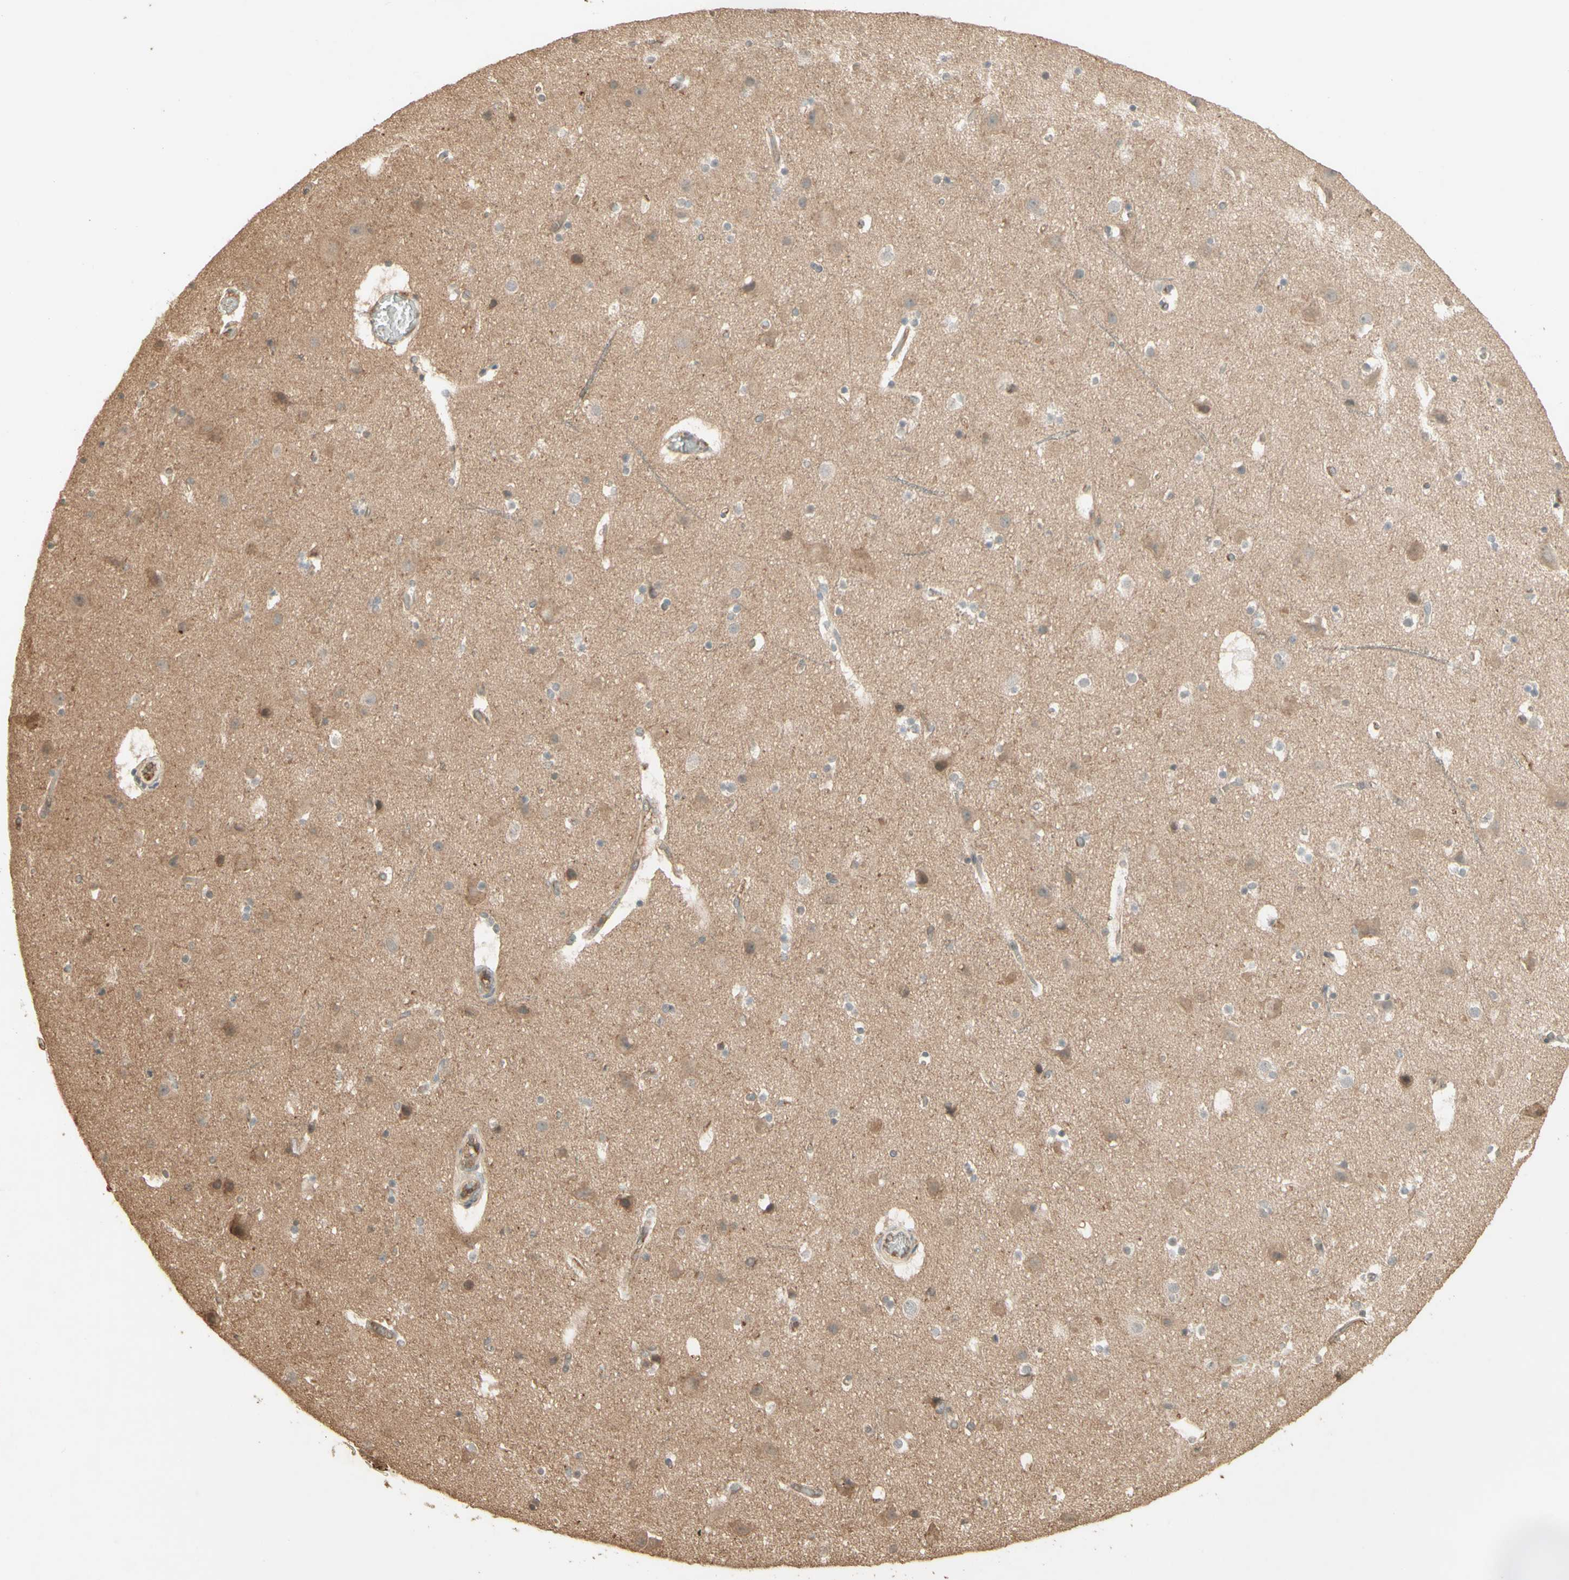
{"staining": {"intensity": "negative", "quantity": "none", "location": "none"}, "tissue": "cerebral cortex", "cell_type": "Endothelial cells", "image_type": "normal", "snomed": [{"axis": "morphology", "description": "Normal tissue, NOS"}, {"axis": "topography", "description": "Cerebral cortex"}], "caption": "Immunohistochemical staining of benign human cerebral cortex displays no significant positivity in endothelial cells.", "gene": "SMAD9", "patient": {"sex": "male", "age": 45}}